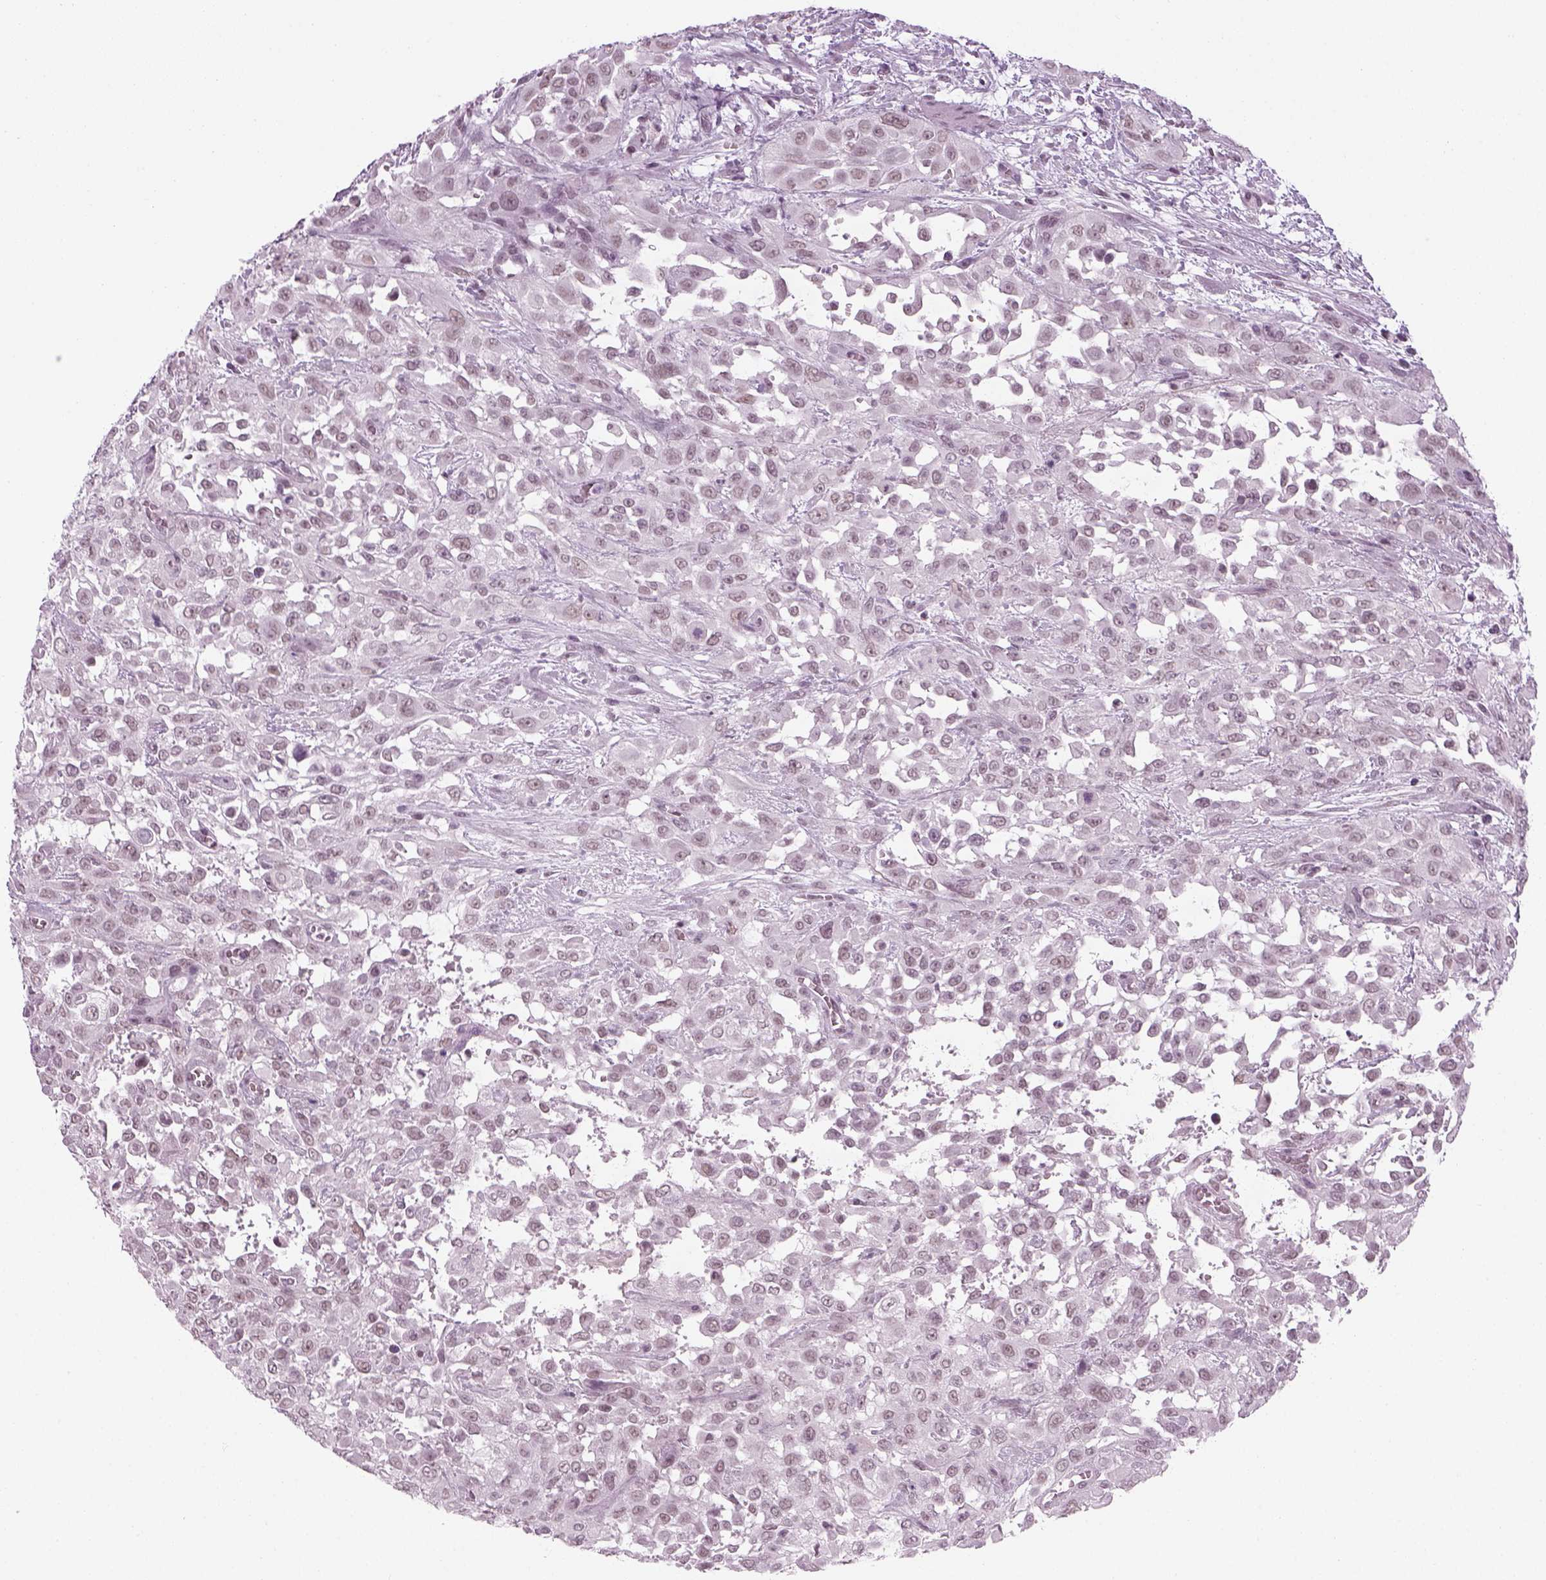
{"staining": {"intensity": "weak", "quantity": "<25%", "location": "nuclear"}, "tissue": "urothelial cancer", "cell_type": "Tumor cells", "image_type": "cancer", "snomed": [{"axis": "morphology", "description": "Urothelial carcinoma, High grade"}, {"axis": "topography", "description": "Urinary bladder"}], "caption": "IHC micrograph of neoplastic tissue: human urothelial carcinoma (high-grade) stained with DAB exhibits no significant protein positivity in tumor cells.", "gene": "KCNG2", "patient": {"sex": "male", "age": 57}}